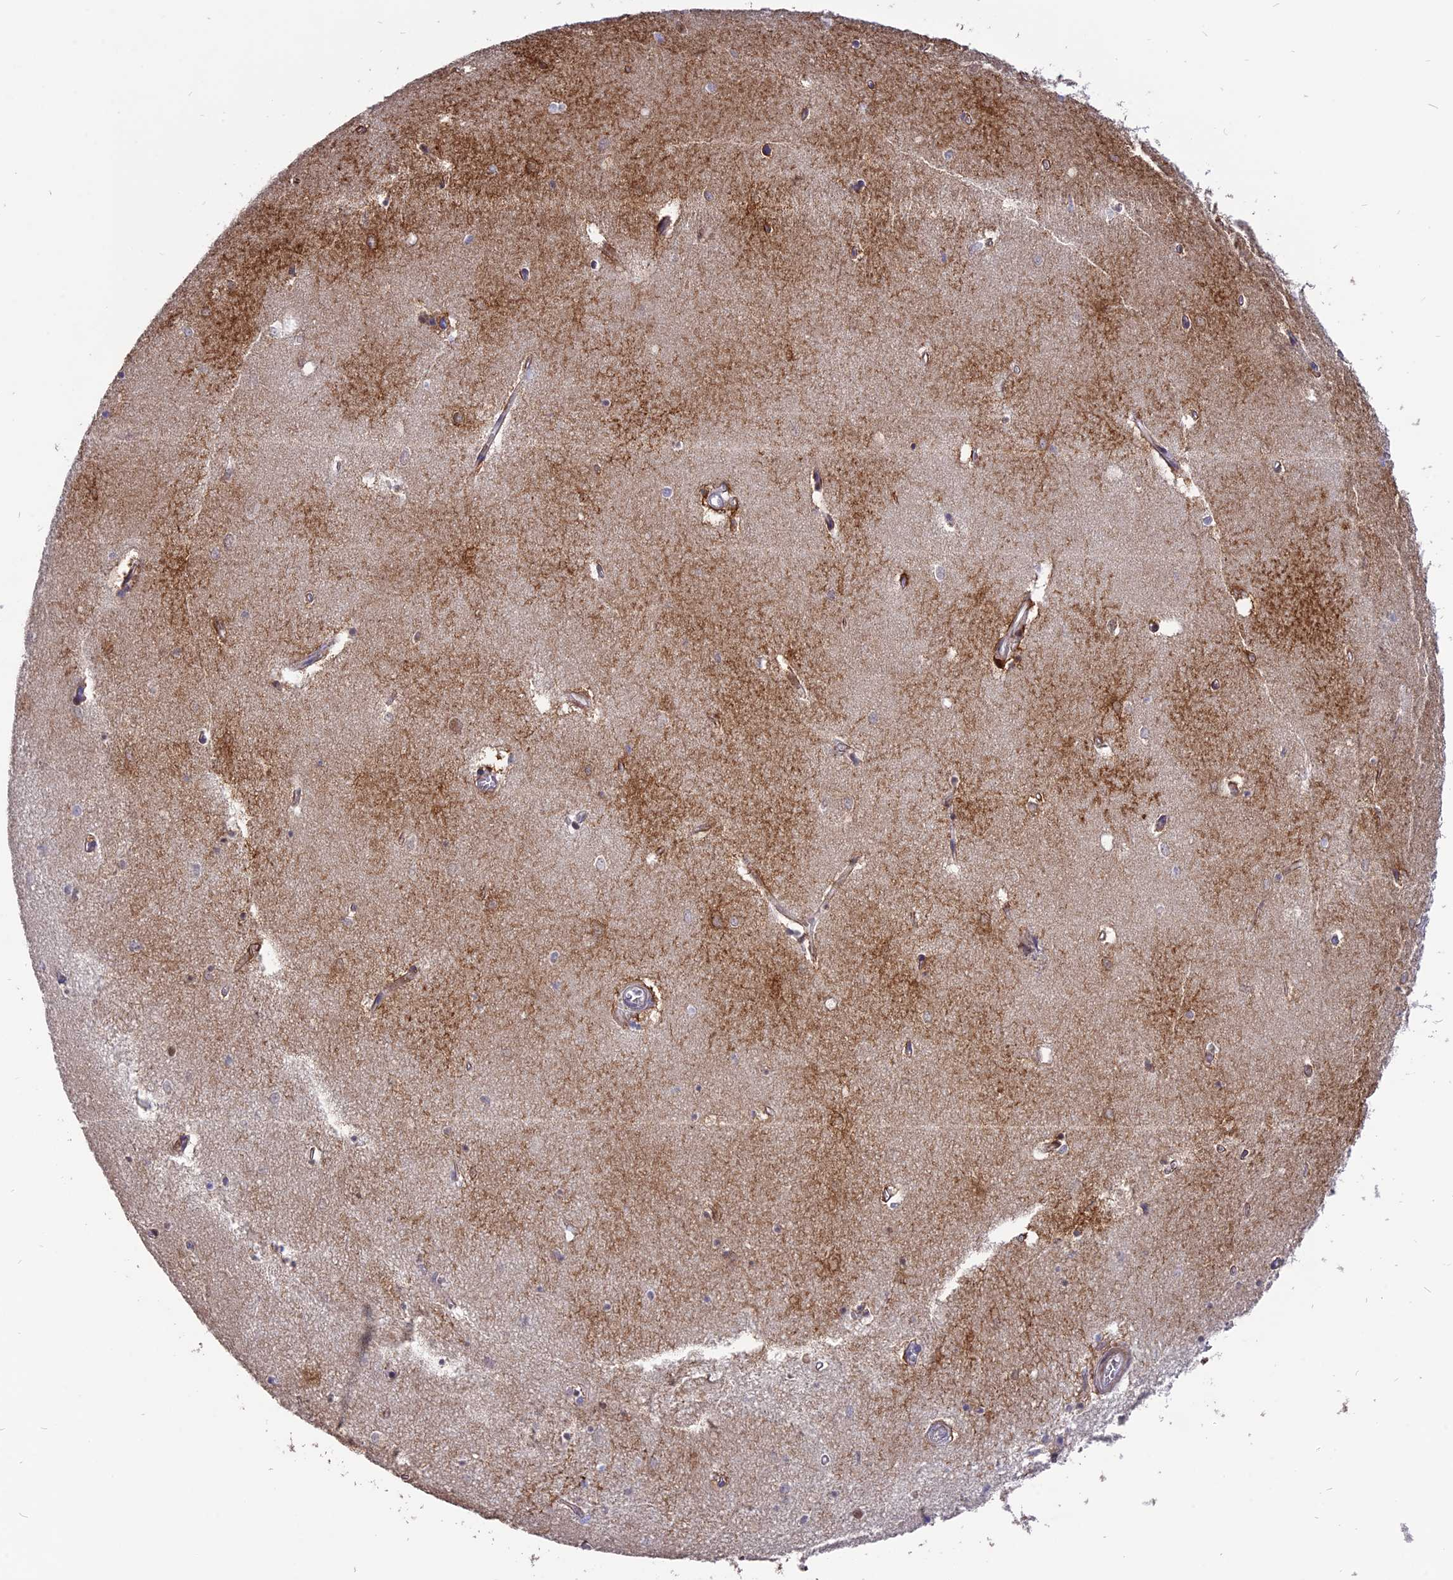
{"staining": {"intensity": "moderate", "quantity": "<25%", "location": "cytoplasmic/membranous"}, "tissue": "hippocampus", "cell_type": "Glial cells", "image_type": "normal", "snomed": [{"axis": "morphology", "description": "Normal tissue, NOS"}, {"axis": "topography", "description": "Hippocampus"}], "caption": "DAB (3,3'-diaminobenzidine) immunohistochemical staining of unremarkable human hippocampus exhibits moderate cytoplasmic/membranous protein expression in approximately <25% of glial cells.", "gene": "TMEM263", "patient": {"sex": "female", "age": 64}}